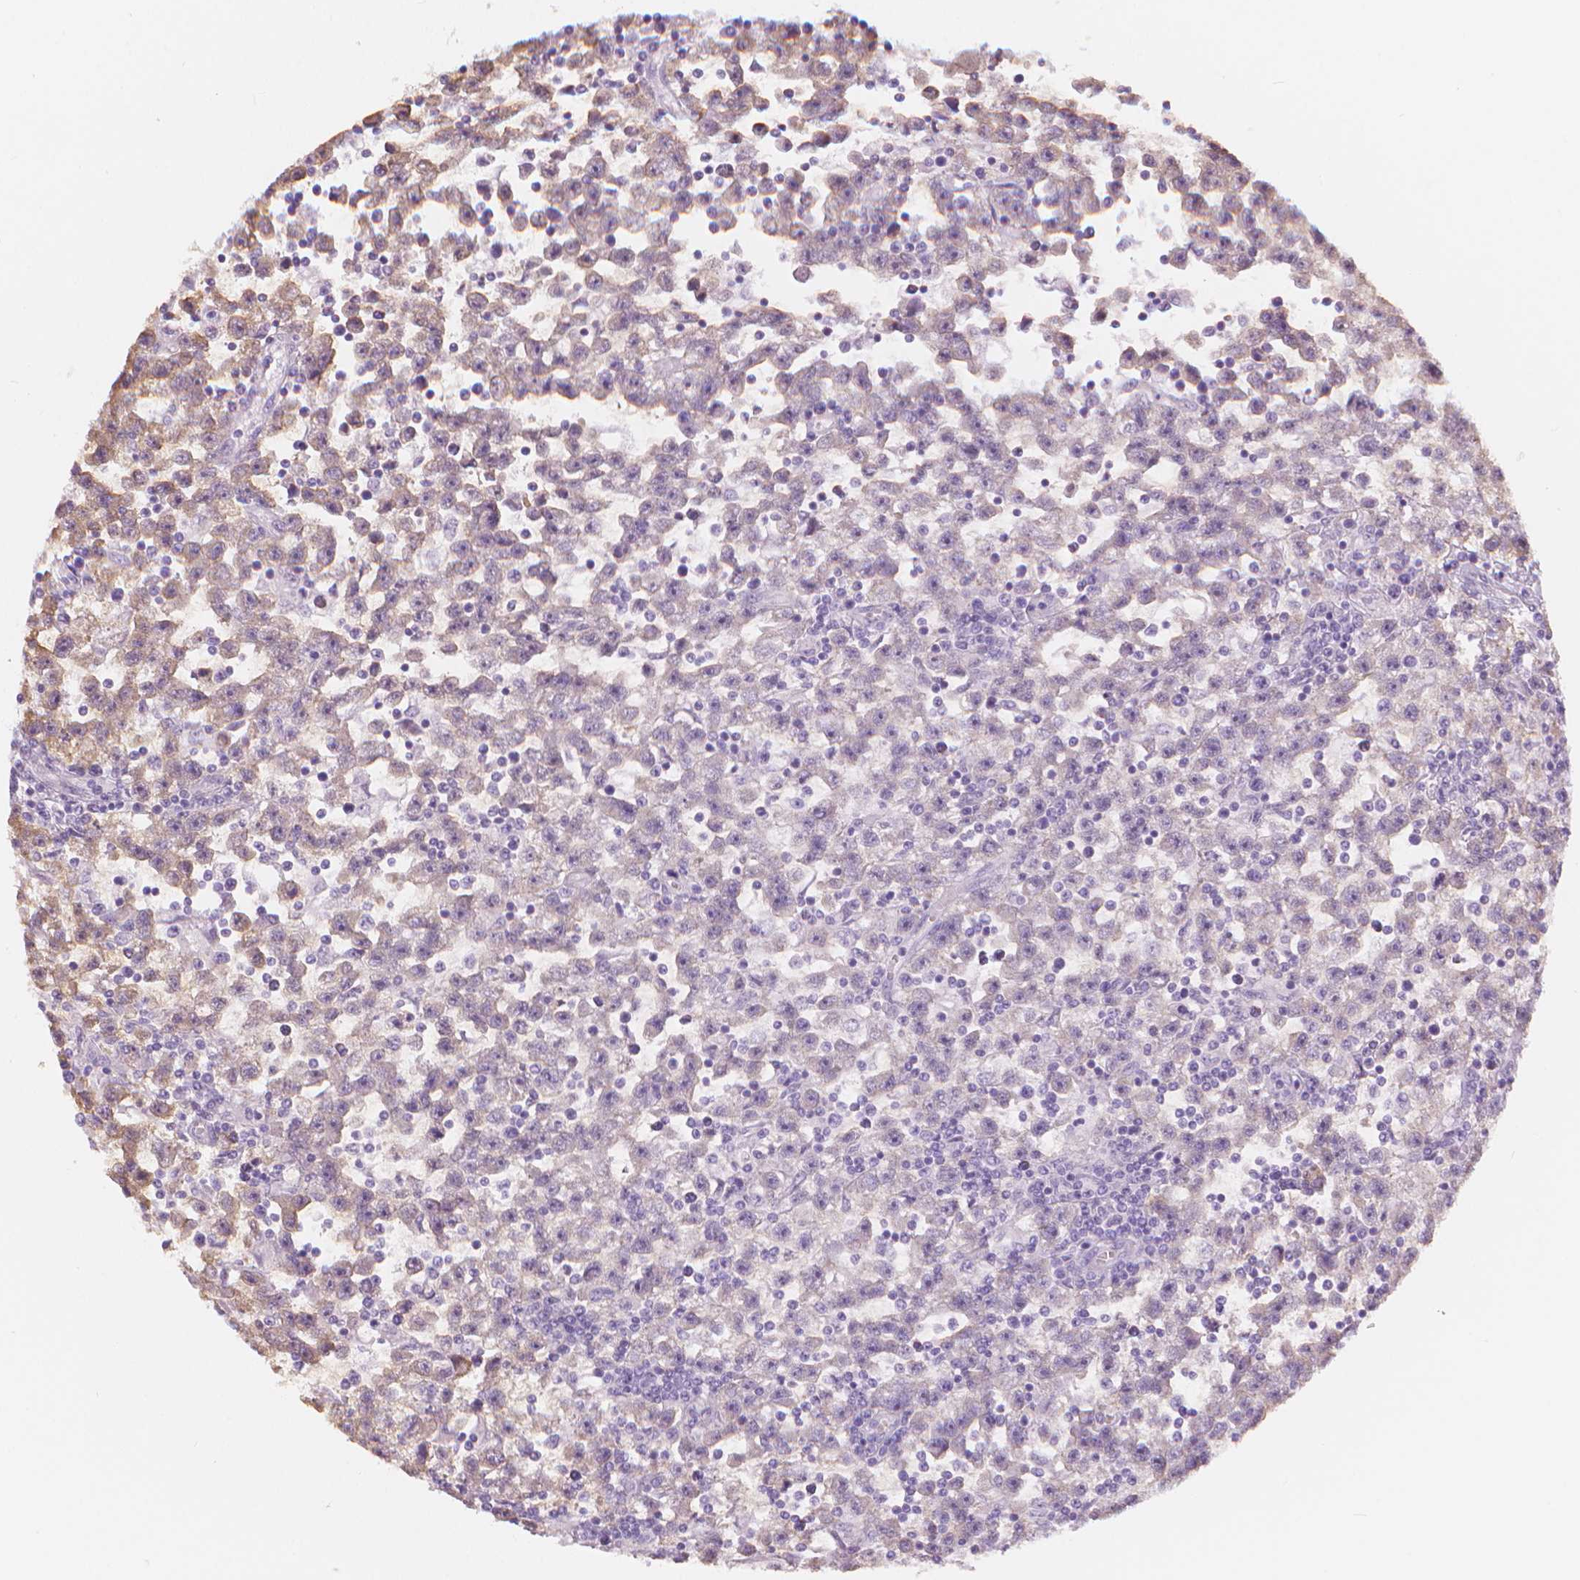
{"staining": {"intensity": "weak", "quantity": "<25%", "location": "cytoplasmic/membranous"}, "tissue": "testis cancer", "cell_type": "Tumor cells", "image_type": "cancer", "snomed": [{"axis": "morphology", "description": "Seminoma, NOS"}, {"axis": "topography", "description": "Testis"}], "caption": "This is an IHC histopathology image of testis cancer. There is no expression in tumor cells.", "gene": "APOA4", "patient": {"sex": "male", "age": 31}}